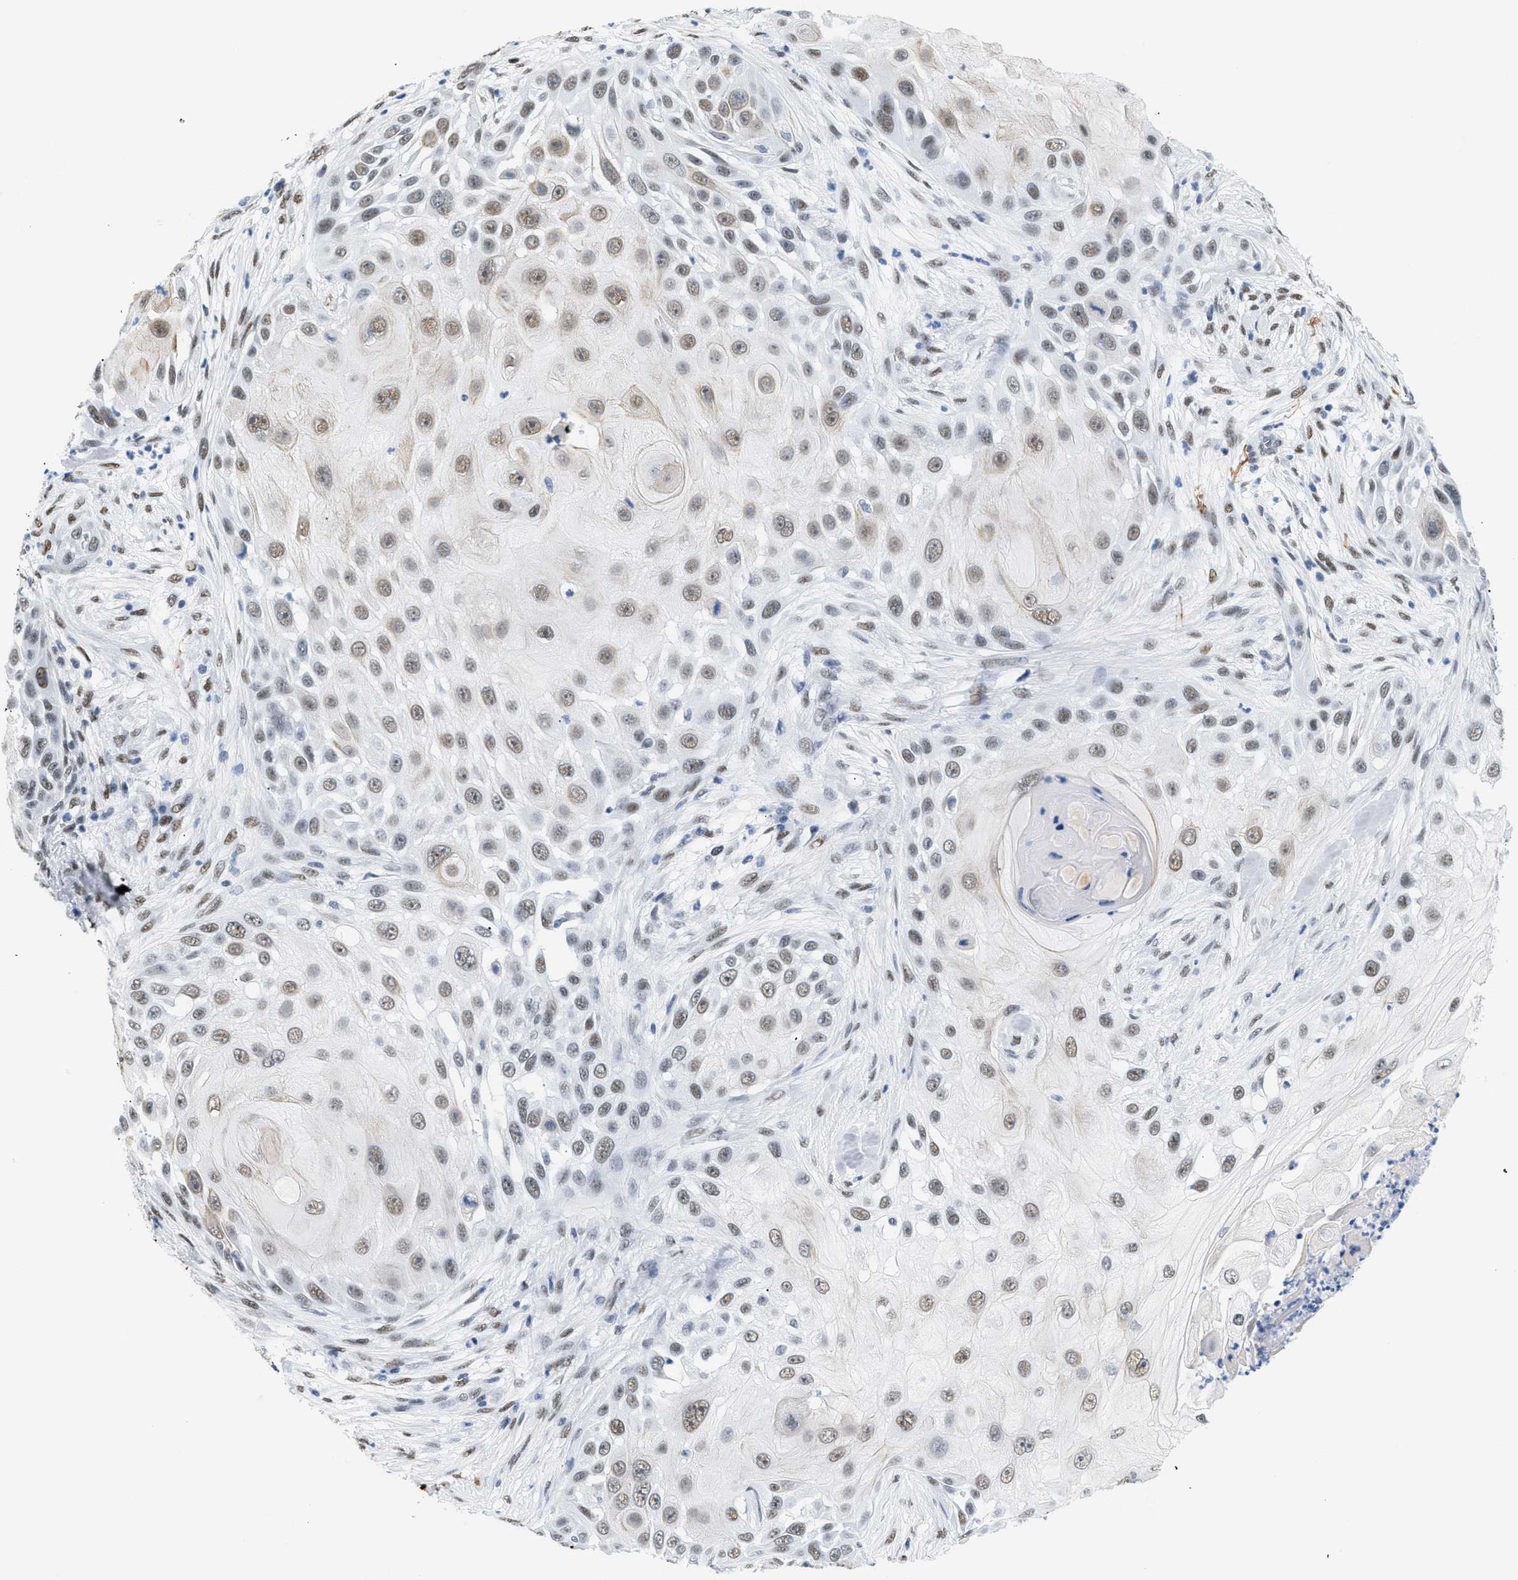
{"staining": {"intensity": "weak", "quantity": ">75%", "location": "cytoplasmic/membranous,nuclear"}, "tissue": "skin cancer", "cell_type": "Tumor cells", "image_type": "cancer", "snomed": [{"axis": "morphology", "description": "Squamous cell carcinoma, NOS"}, {"axis": "topography", "description": "Skin"}], "caption": "Skin cancer (squamous cell carcinoma) was stained to show a protein in brown. There is low levels of weak cytoplasmic/membranous and nuclear positivity in approximately >75% of tumor cells.", "gene": "ELN", "patient": {"sex": "female", "age": 44}}